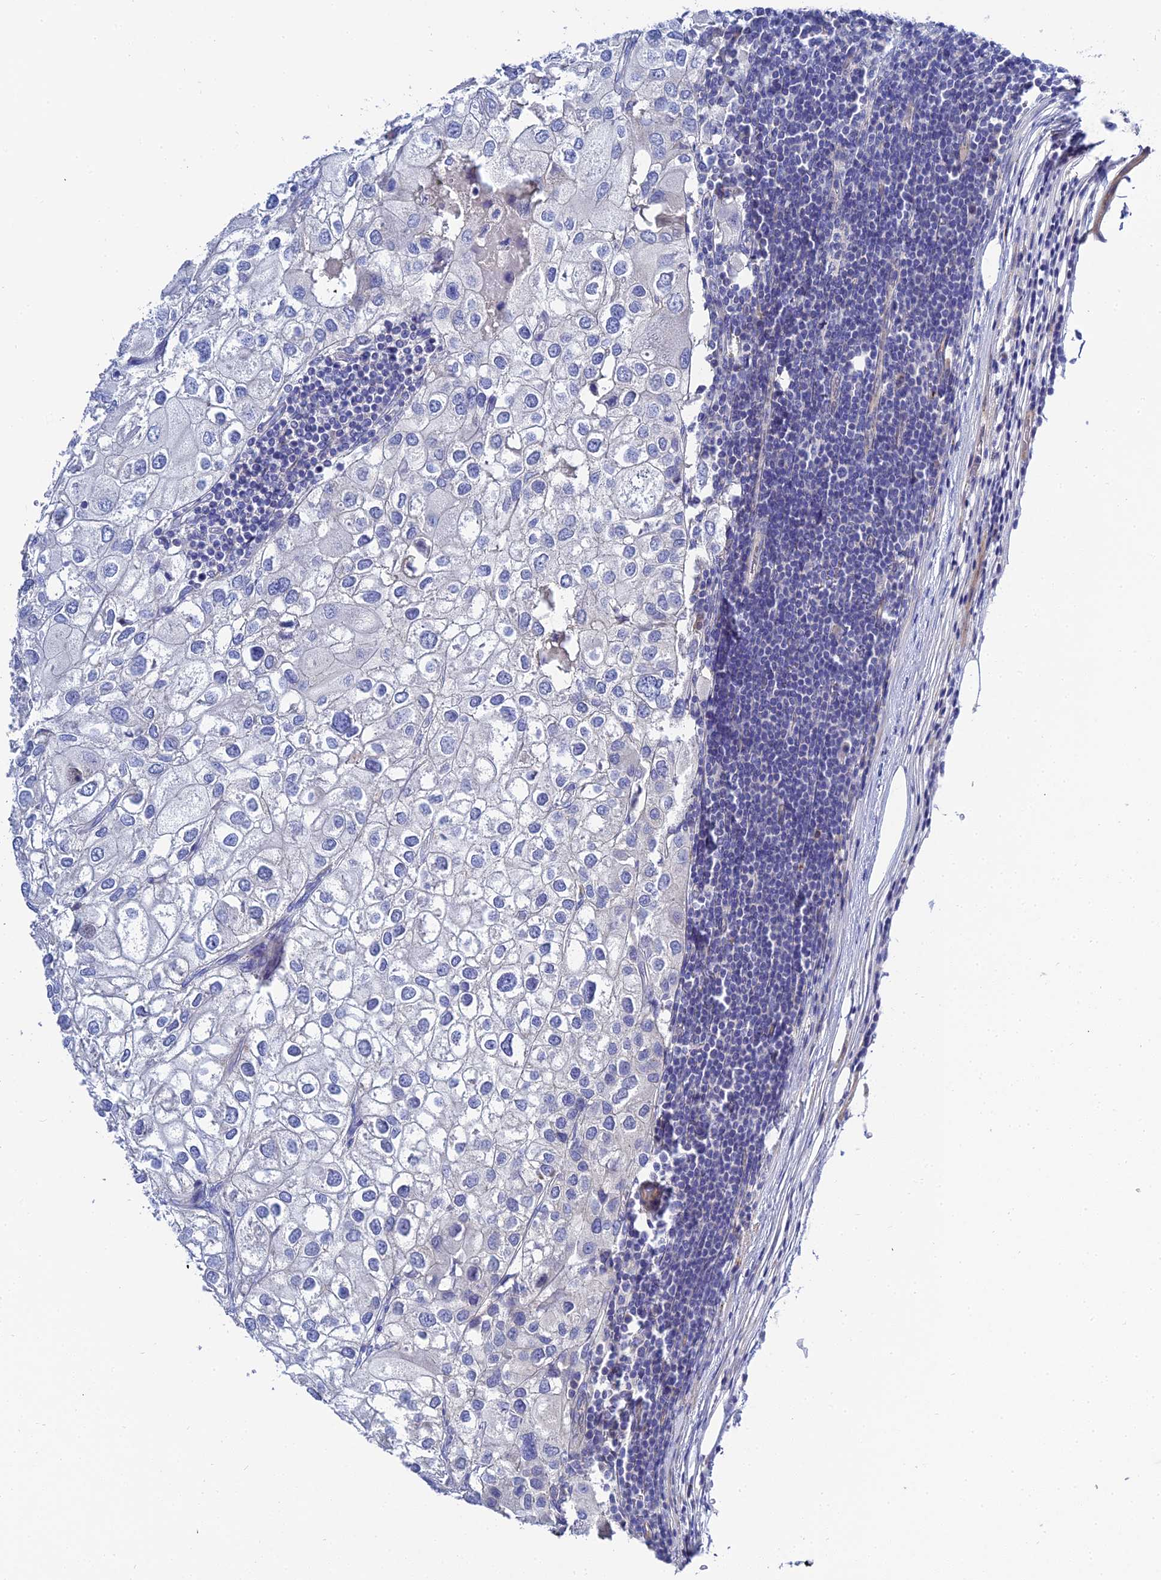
{"staining": {"intensity": "negative", "quantity": "none", "location": "none"}, "tissue": "urothelial cancer", "cell_type": "Tumor cells", "image_type": "cancer", "snomed": [{"axis": "morphology", "description": "Urothelial carcinoma, High grade"}, {"axis": "topography", "description": "Urinary bladder"}], "caption": "Urothelial carcinoma (high-grade) was stained to show a protein in brown. There is no significant positivity in tumor cells.", "gene": "APOBEC3H", "patient": {"sex": "male", "age": 64}}